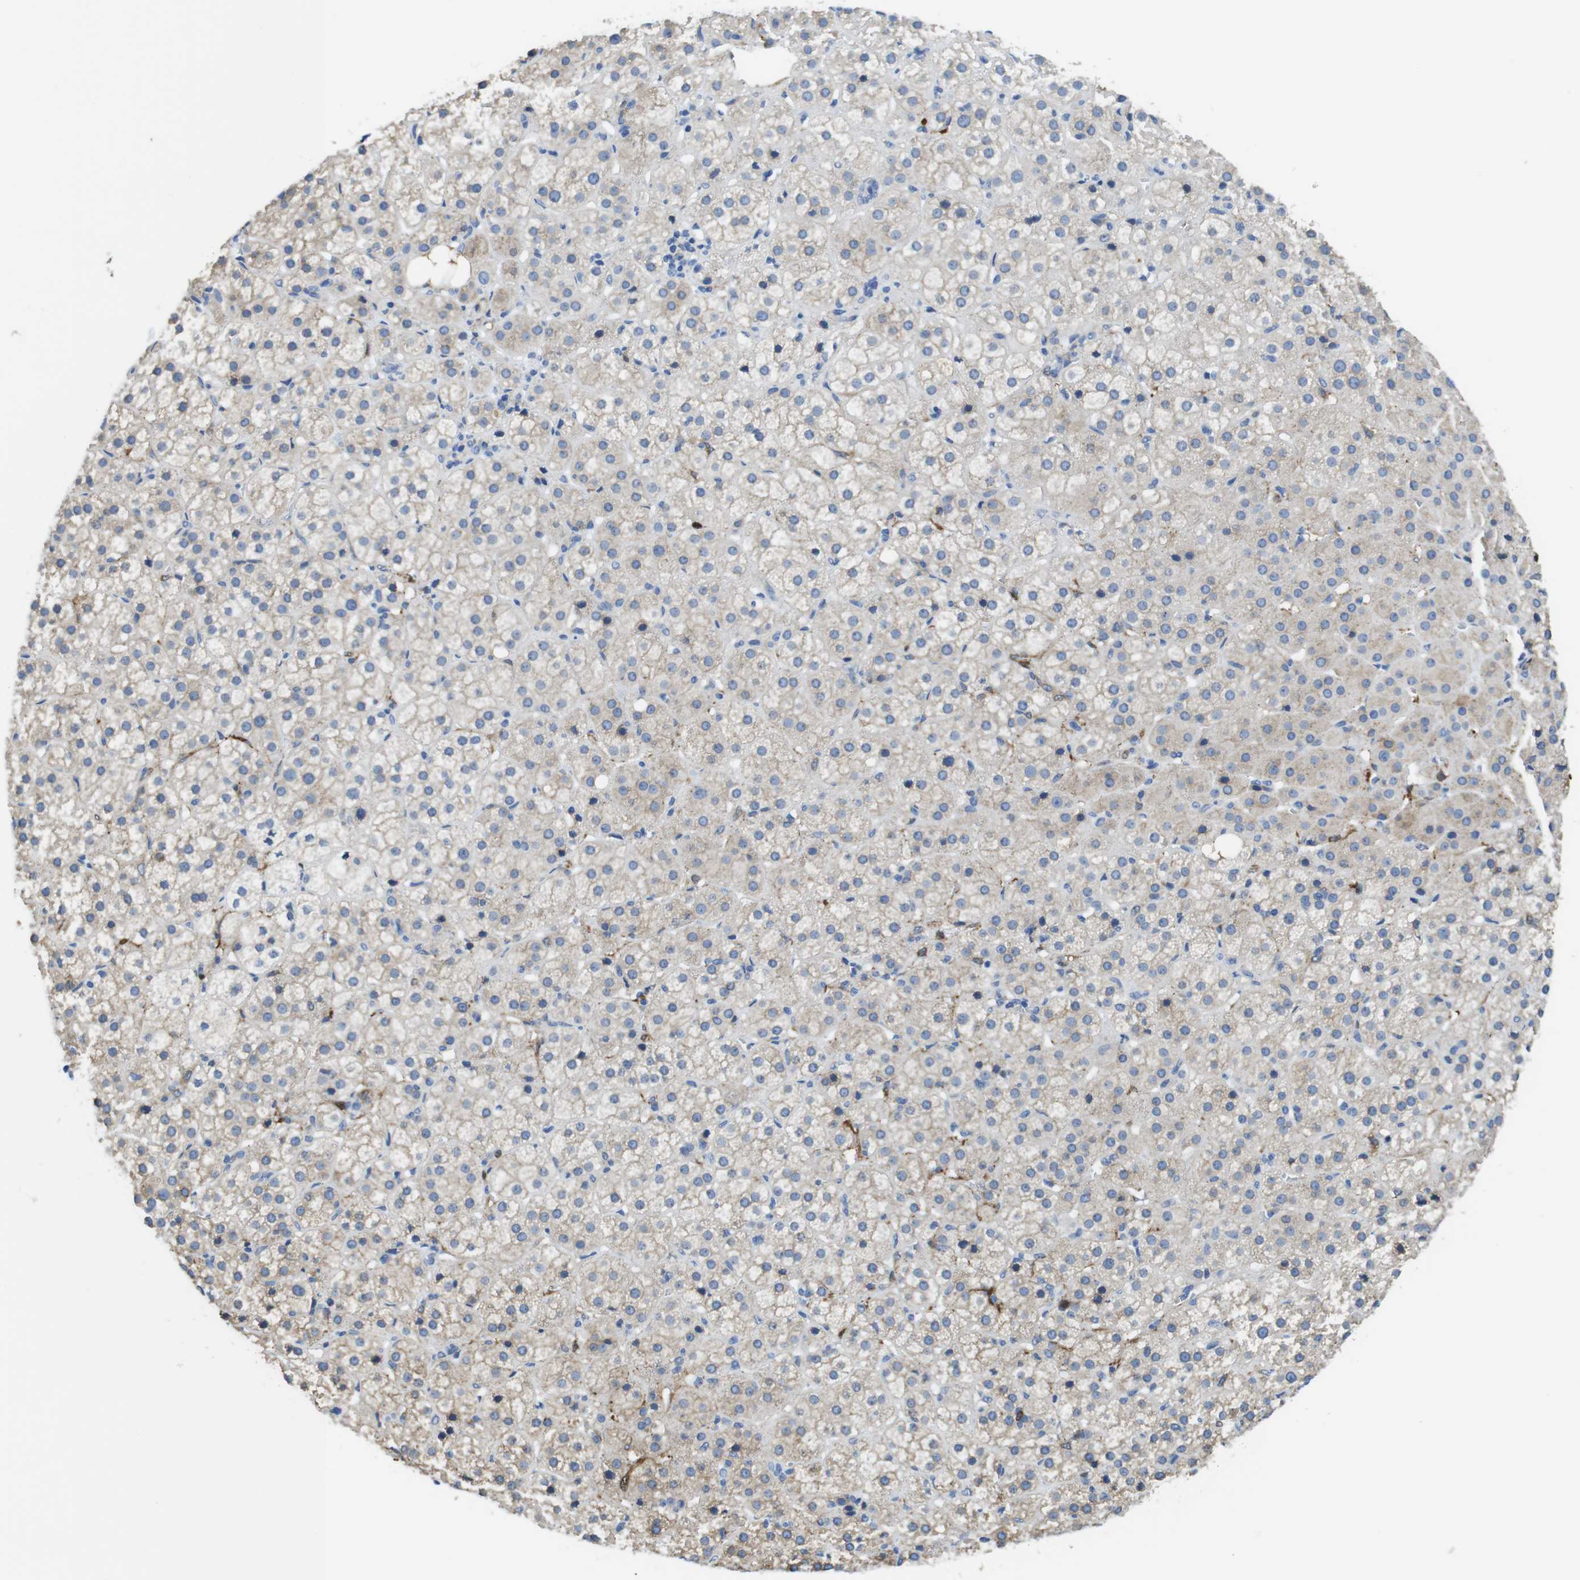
{"staining": {"intensity": "weak", "quantity": "25%-75%", "location": "cytoplasmic/membranous"}, "tissue": "adrenal gland", "cell_type": "Glandular cells", "image_type": "normal", "snomed": [{"axis": "morphology", "description": "Normal tissue, NOS"}, {"axis": "topography", "description": "Adrenal gland"}], "caption": "IHC micrograph of unremarkable adrenal gland stained for a protein (brown), which demonstrates low levels of weak cytoplasmic/membranous staining in about 25%-75% of glandular cells.", "gene": "CDH8", "patient": {"sex": "female", "age": 57}}